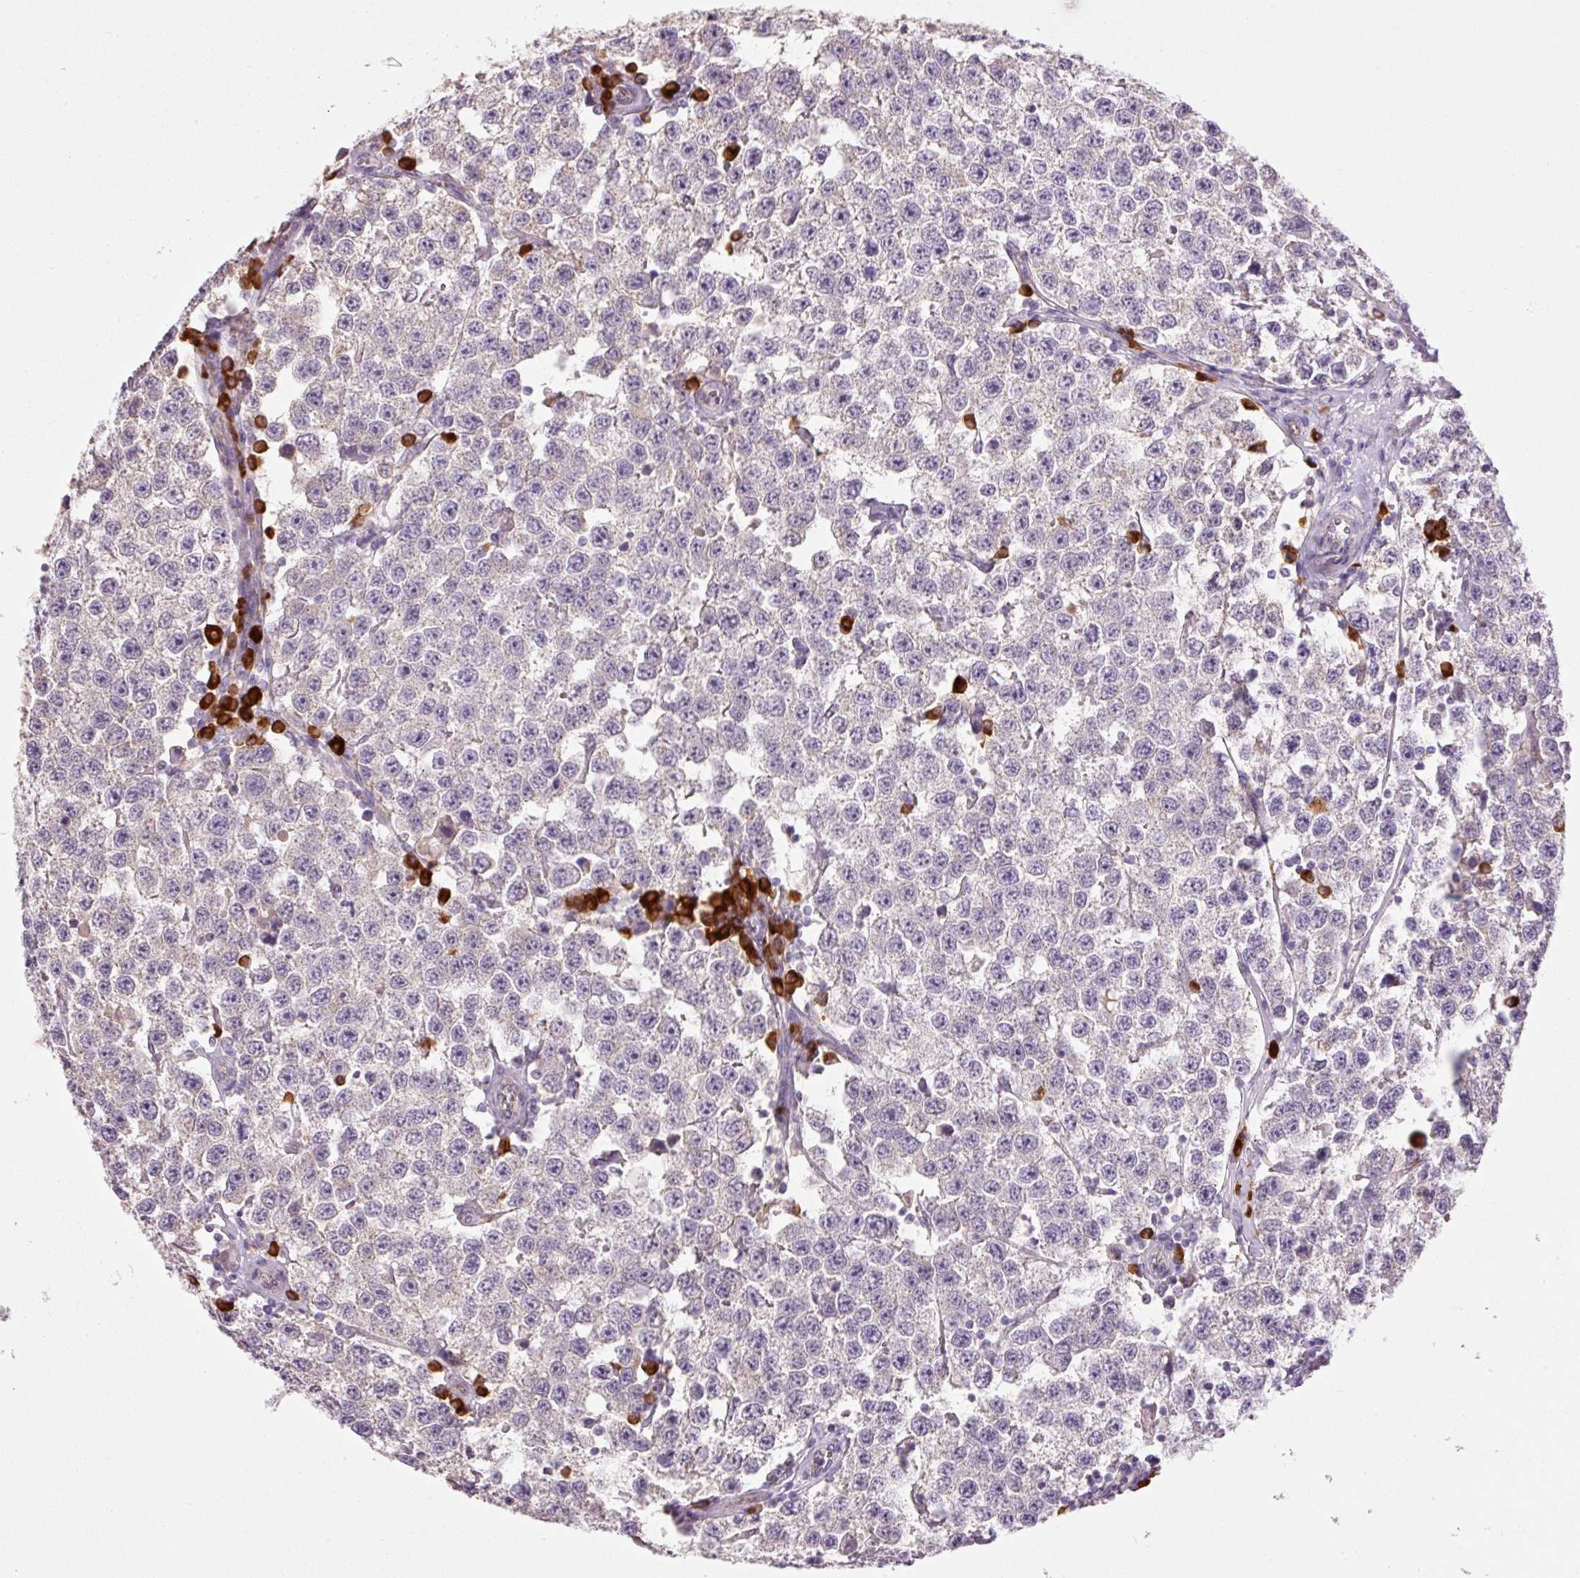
{"staining": {"intensity": "negative", "quantity": "none", "location": "none"}, "tissue": "testis cancer", "cell_type": "Tumor cells", "image_type": "cancer", "snomed": [{"axis": "morphology", "description": "Seminoma, NOS"}, {"axis": "topography", "description": "Testis"}], "caption": "High magnification brightfield microscopy of testis seminoma stained with DAB (3,3'-diaminobenzidine) (brown) and counterstained with hematoxylin (blue): tumor cells show no significant staining.", "gene": "PNPLA5", "patient": {"sex": "male", "age": 34}}